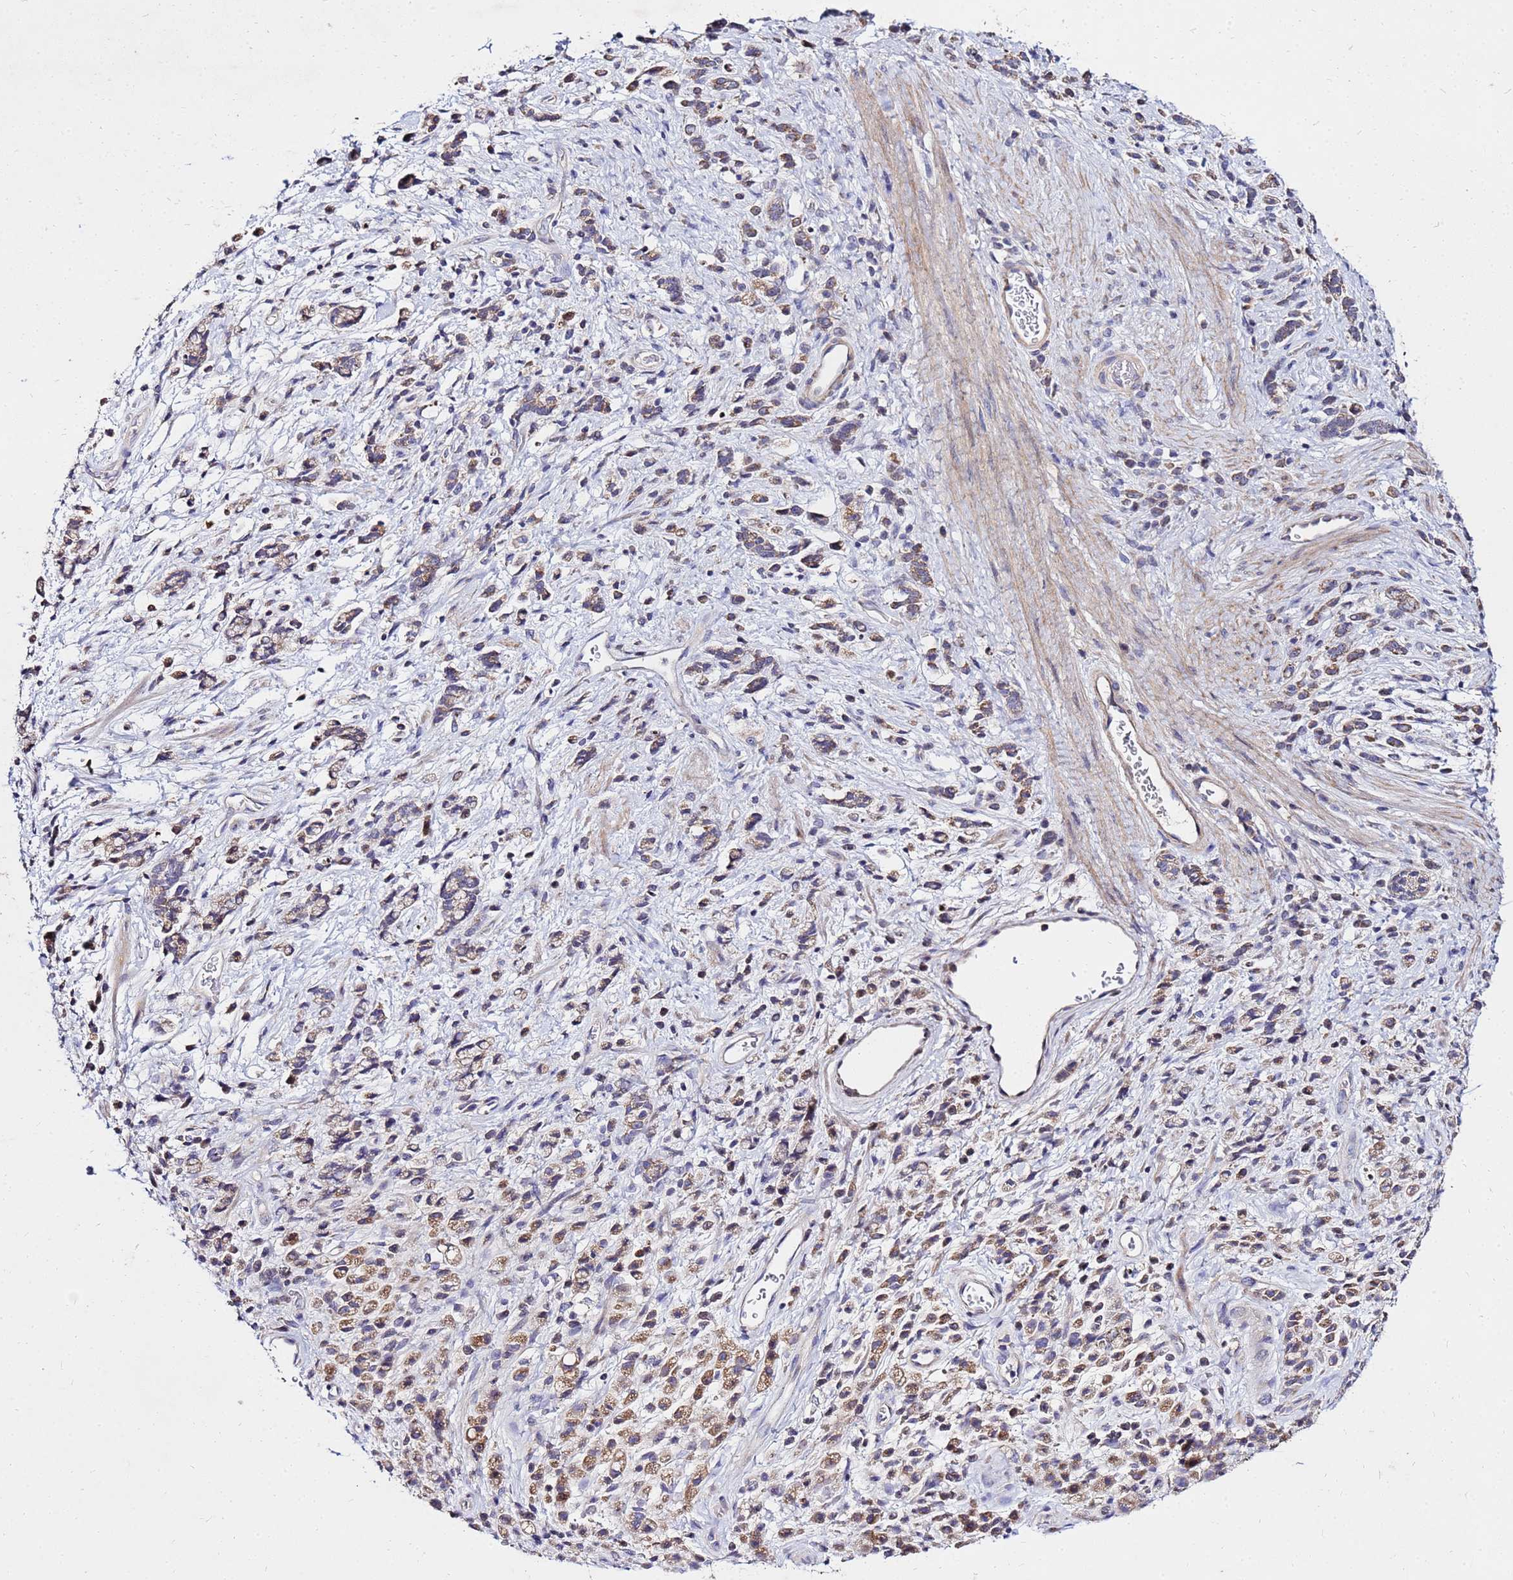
{"staining": {"intensity": "moderate", "quantity": ">75%", "location": "cytoplasmic/membranous"}, "tissue": "stomach cancer", "cell_type": "Tumor cells", "image_type": "cancer", "snomed": [{"axis": "morphology", "description": "Adenocarcinoma, NOS"}, {"axis": "topography", "description": "Stomach"}], "caption": "Stomach cancer tissue displays moderate cytoplasmic/membranous staining in about >75% of tumor cells, visualized by immunohistochemistry.", "gene": "COX14", "patient": {"sex": "female", "age": 60}}